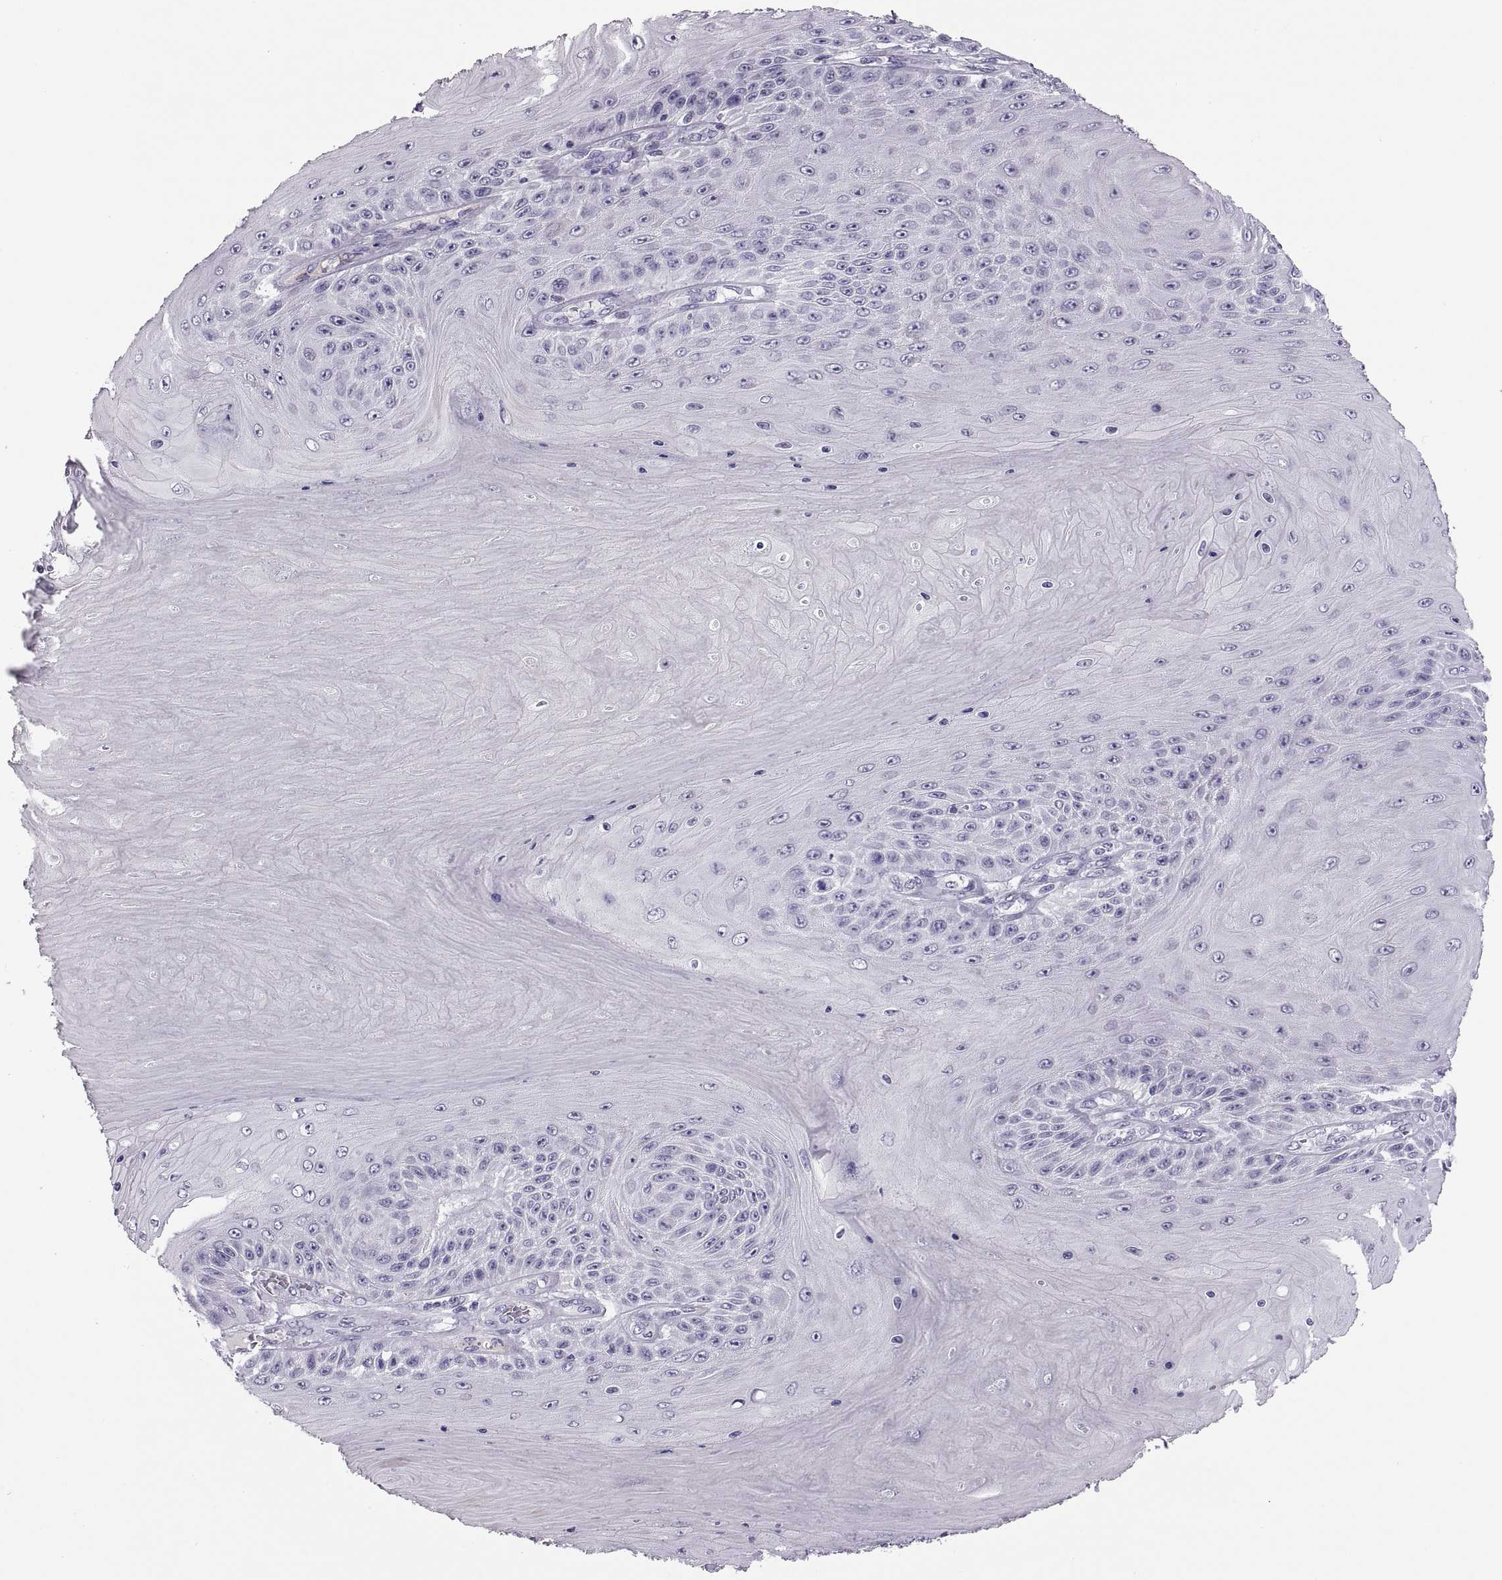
{"staining": {"intensity": "negative", "quantity": "none", "location": "none"}, "tissue": "skin cancer", "cell_type": "Tumor cells", "image_type": "cancer", "snomed": [{"axis": "morphology", "description": "Squamous cell carcinoma, NOS"}, {"axis": "topography", "description": "Skin"}], "caption": "This is an immunohistochemistry (IHC) histopathology image of squamous cell carcinoma (skin). There is no expression in tumor cells.", "gene": "QRICH2", "patient": {"sex": "male", "age": 62}}